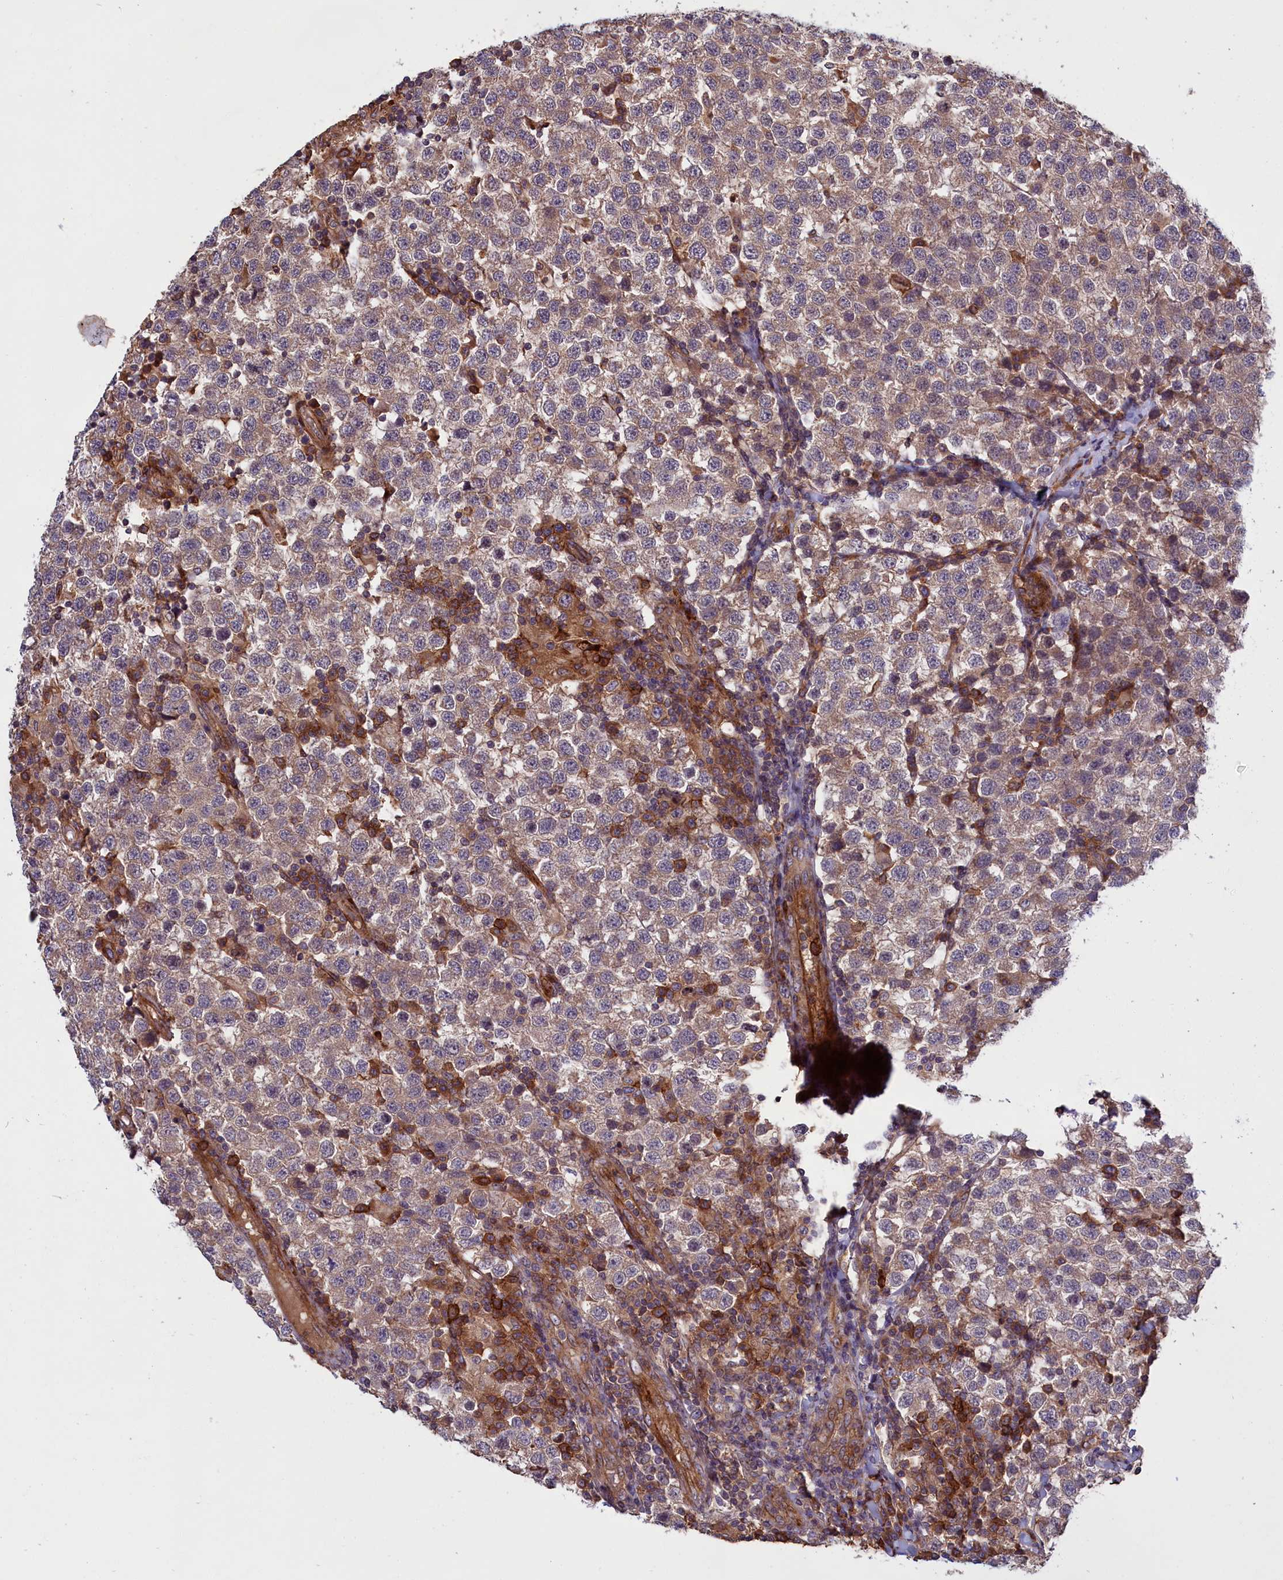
{"staining": {"intensity": "moderate", "quantity": "25%-75%", "location": "cytoplasmic/membranous"}, "tissue": "testis cancer", "cell_type": "Tumor cells", "image_type": "cancer", "snomed": [{"axis": "morphology", "description": "Seminoma, NOS"}, {"axis": "topography", "description": "Testis"}], "caption": "A photomicrograph of human testis seminoma stained for a protein reveals moderate cytoplasmic/membranous brown staining in tumor cells.", "gene": "DENND1B", "patient": {"sex": "male", "age": 34}}